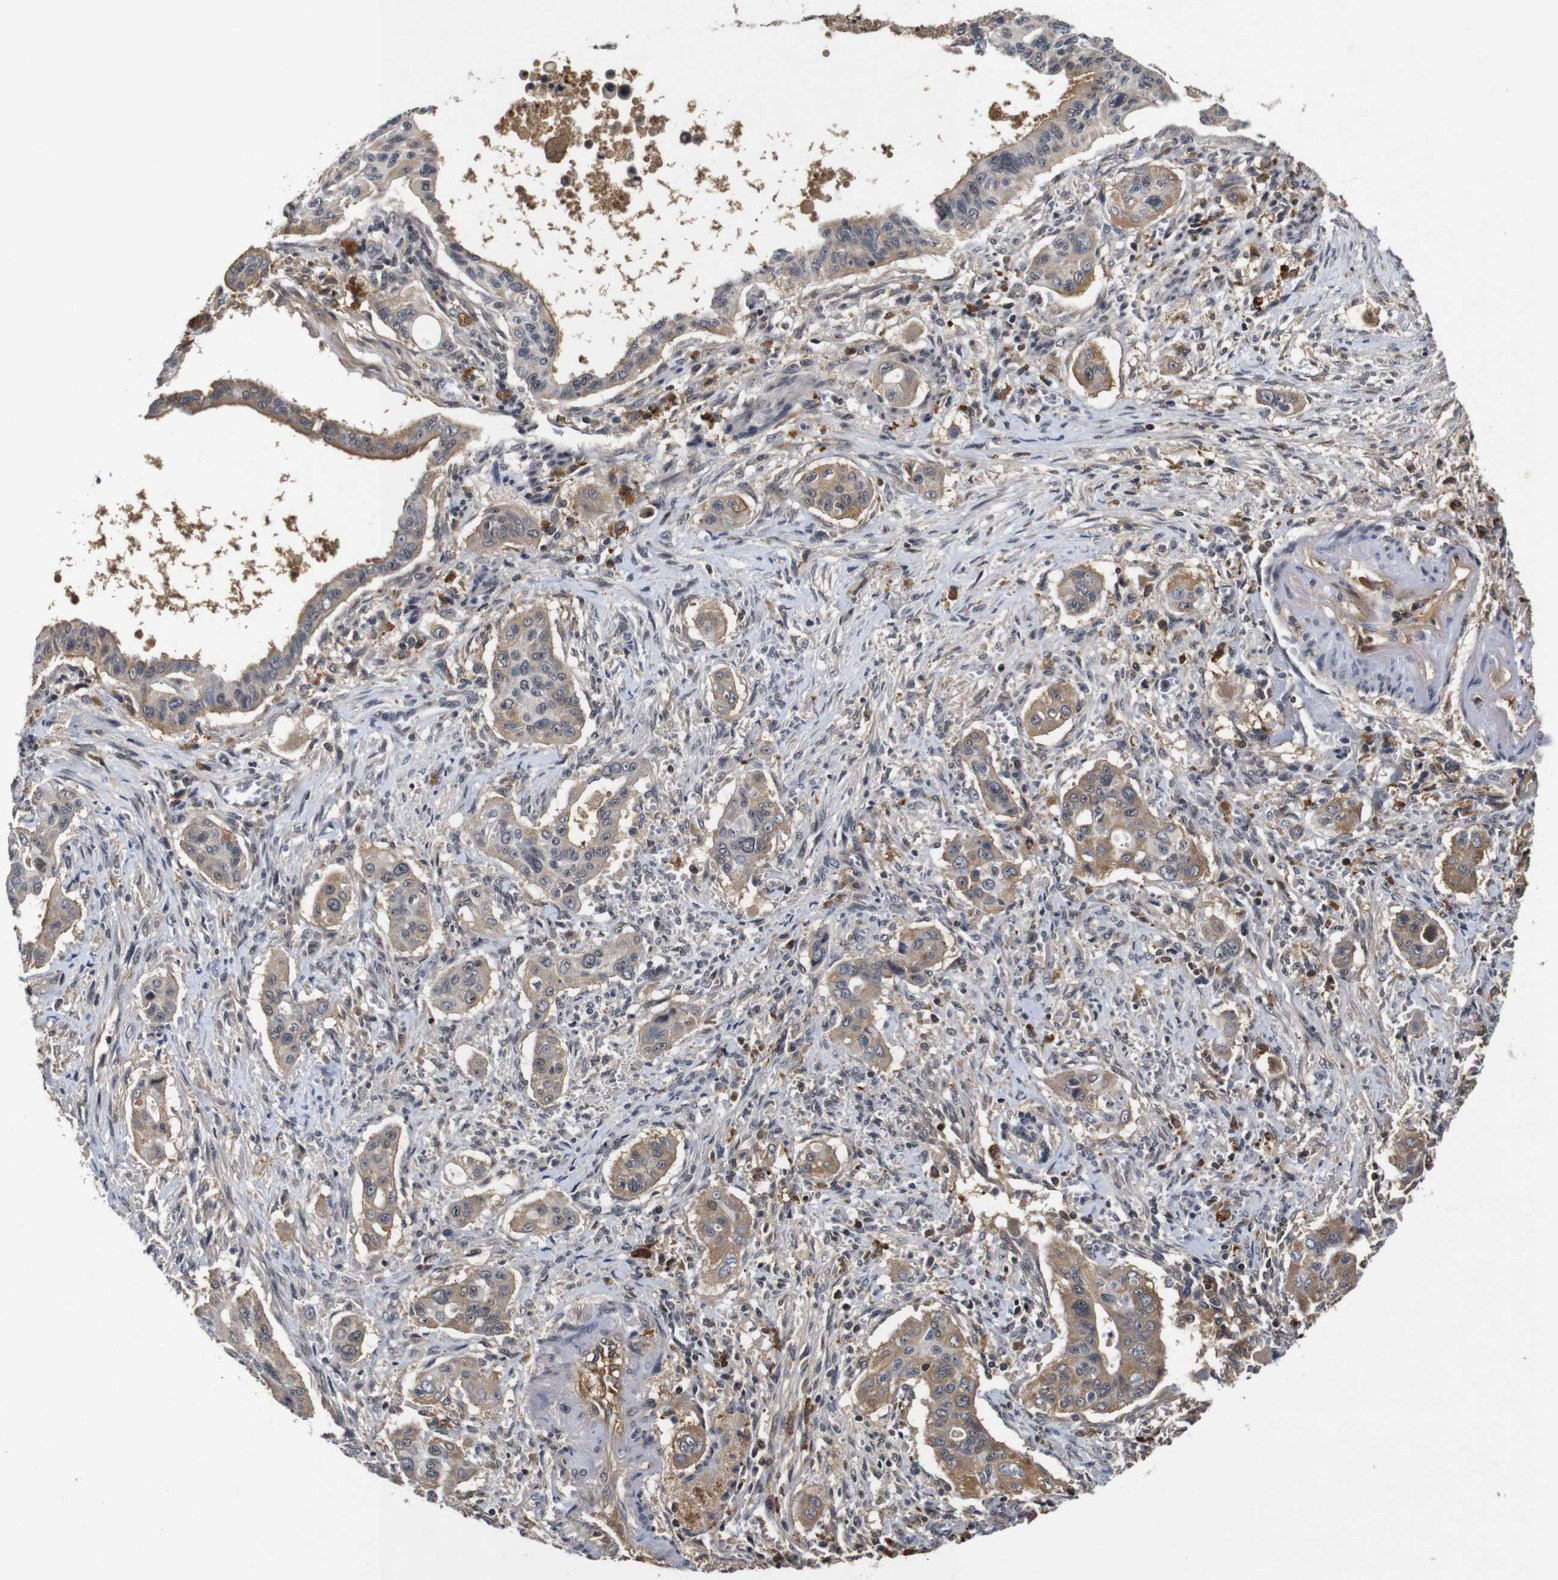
{"staining": {"intensity": "moderate", "quantity": ">75%", "location": "cytoplasmic/membranous"}, "tissue": "pancreatic cancer", "cell_type": "Tumor cells", "image_type": "cancer", "snomed": [{"axis": "morphology", "description": "Adenocarcinoma, NOS"}, {"axis": "topography", "description": "Pancreas"}], "caption": "Brown immunohistochemical staining in pancreatic cancer exhibits moderate cytoplasmic/membranous positivity in about >75% of tumor cells.", "gene": "MYC", "patient": {"sex": "male", "age": 77}}